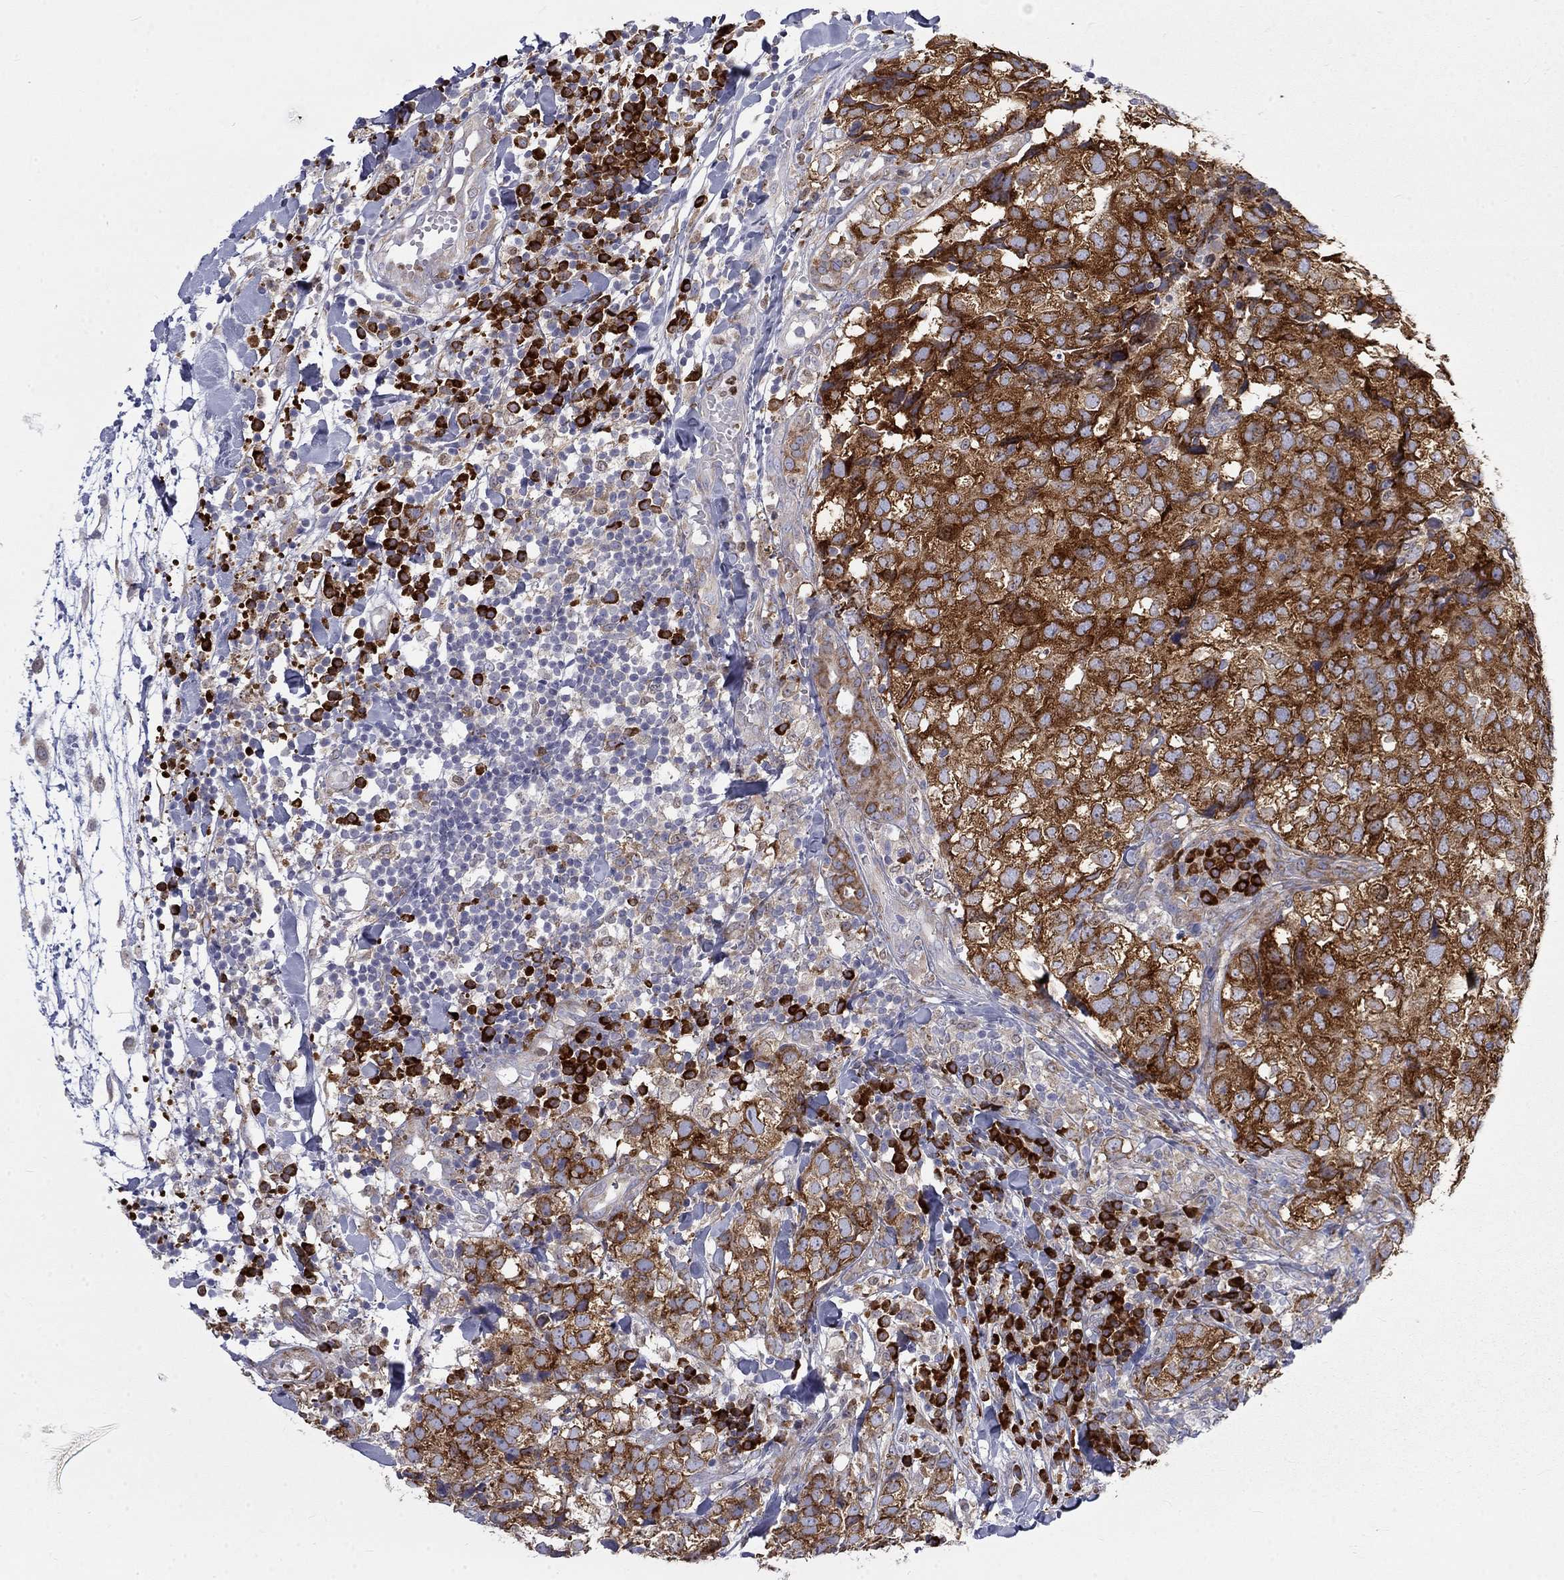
{"staining": {"intensity": "strong", "quantity": ">75%", "location": "cytoplasmic/membranous"}, "tissue": "breast cancer", "cell_type": "Tumor cells", "image_type": "cancer", "snomed": [{"axis": "morphology", "description": "Duct carcinoma"}, {"axis": "topography", "description": "Breast"}], "caption": "The image exhibits staining of infiltrating ductal carcinoma (breast), revealing strong cytoplasmic/membranous protein expression (brown color) within tumor cells.", "gene": "PABPC4", "patient": {"sex": "female", "age": 30}}